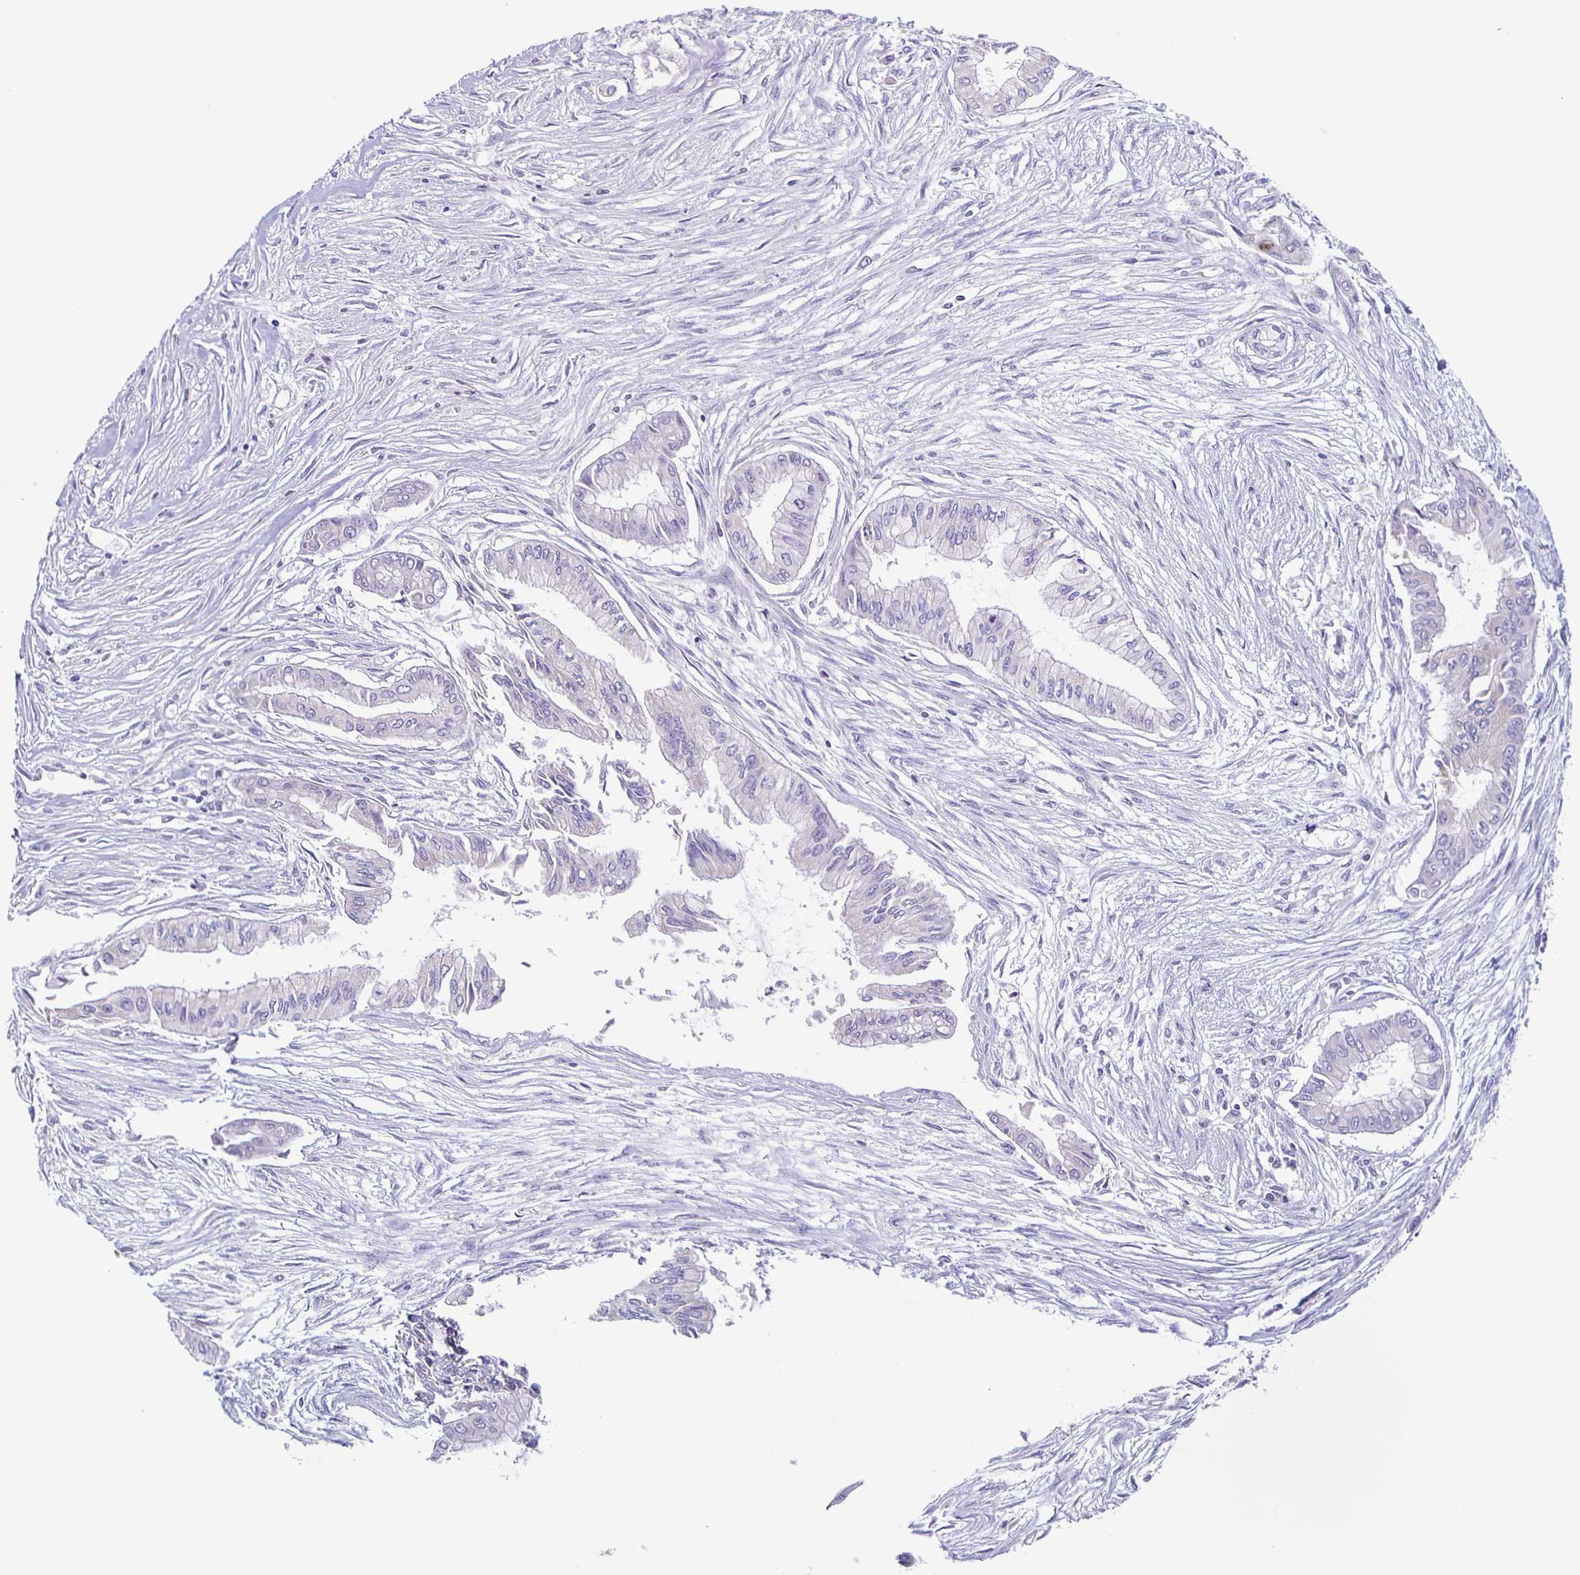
{"staining": {"intensity": "negative", "quantity": "none", "location": "none"}, "tissue": "pancreatic cancer", "cell_type": "Tumor cells", "image_type": "cancer", "snomed": [{"axis": "morphology", "description": "Adenocarcinoma, NOS"}, {"axis": "topography", "description": "Pancreas"}], "caption": "High magnification brightfield microscopy of pancreatic cancer (adenocarcinoma) stained with DAB (brown) and counterstained with hematoxylin (blue): tumor cells show no significant positivity.", "gene": "TPPP", "patient": {"sex": "female", "age": 68}}